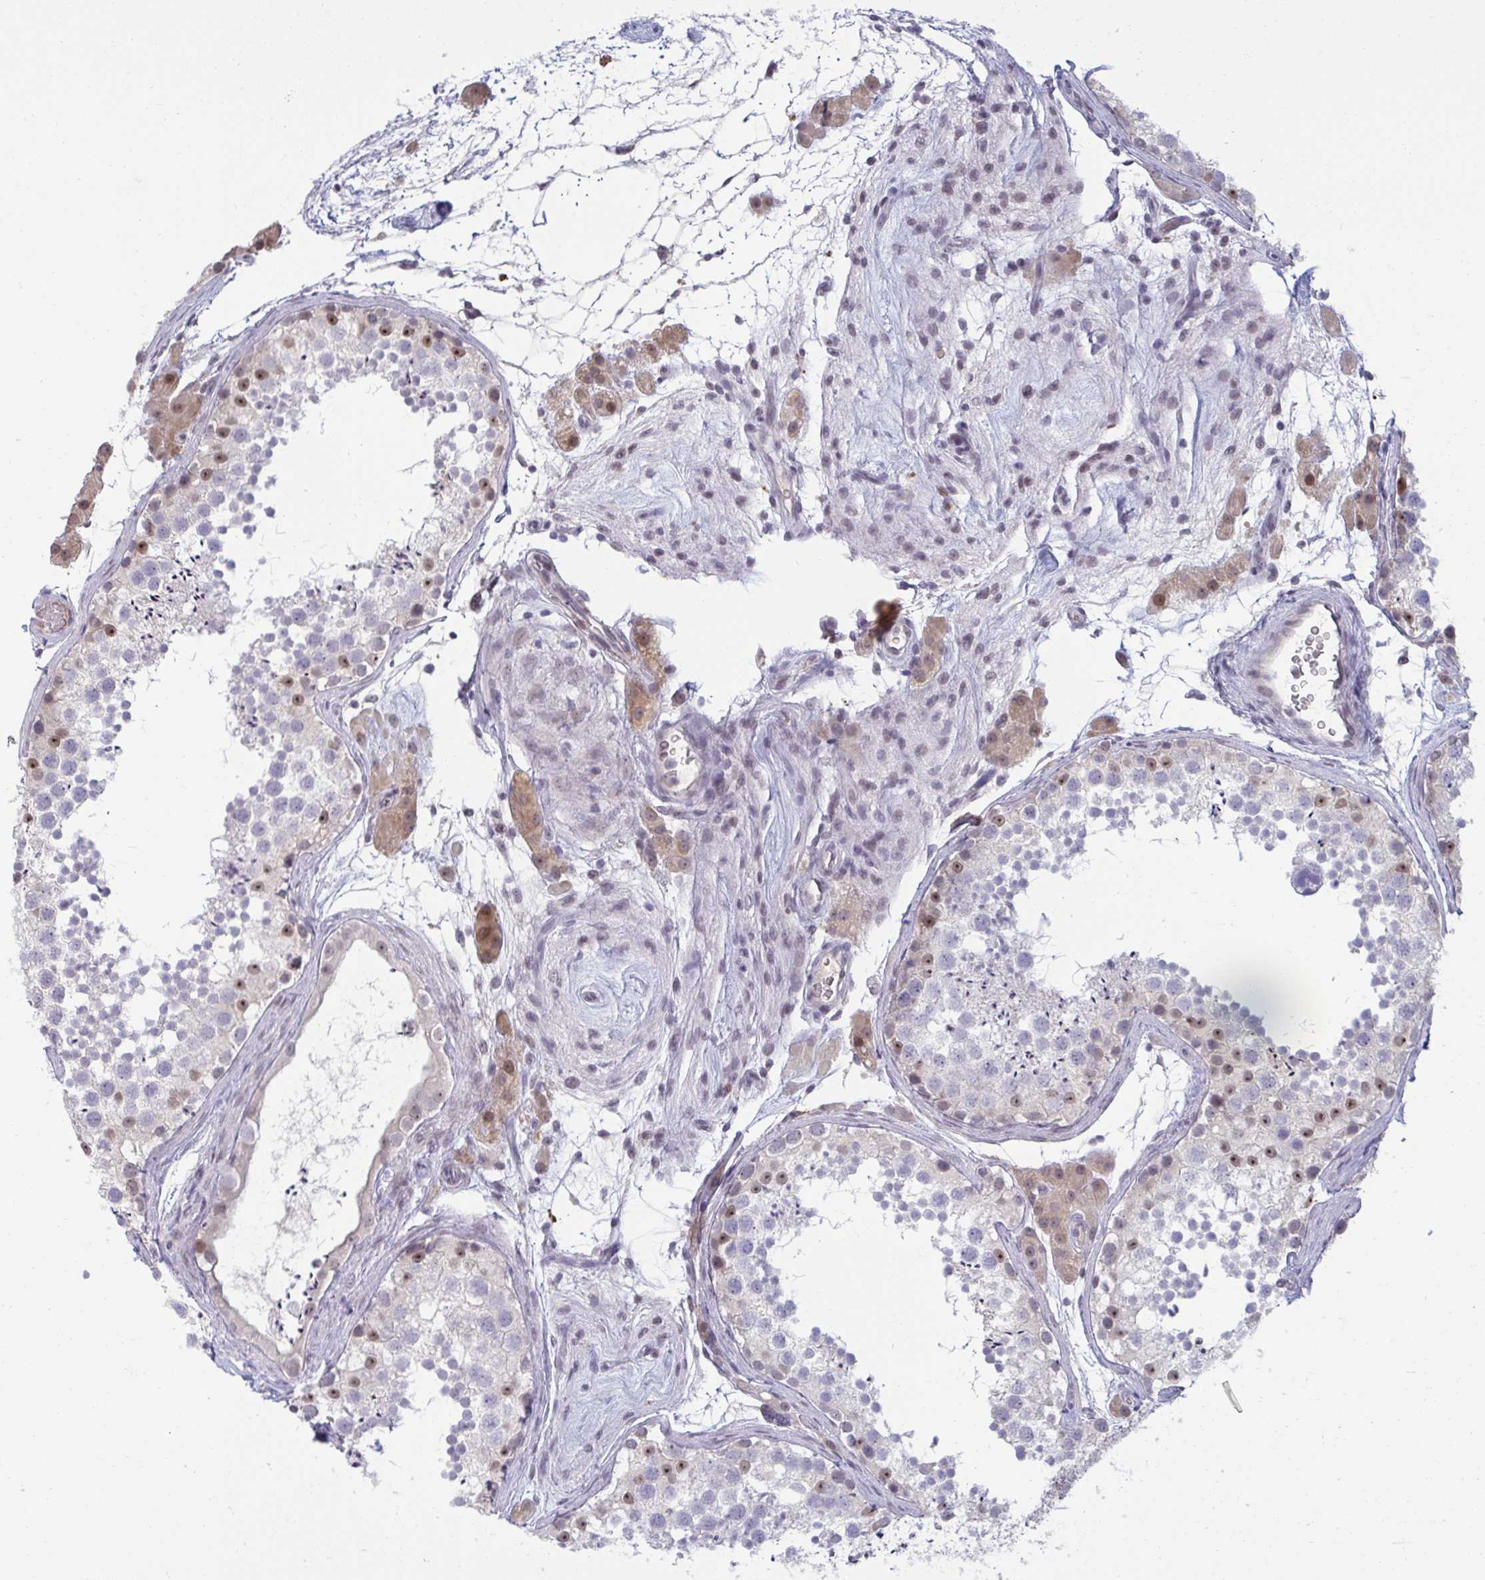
{"staining": {"intensity": "moderate", "quantity": "<25%", "location": "nuclear"}, "tissue": "testis", "cell_type": "Cells in seminiferous ducts", "image_type": "normal", "snomed": [{"axis": "morphology", "description": "Normal tissue, NOS"}, {"axis": "topography", "description": "Testis"}], "caption": "Moderate nuclear staining is appreciated in approximately <25% of cells in seminiferous ducts in benign testis.", "gene": "RNASEH1", "patient": {"sex": "male", "age": 41}}